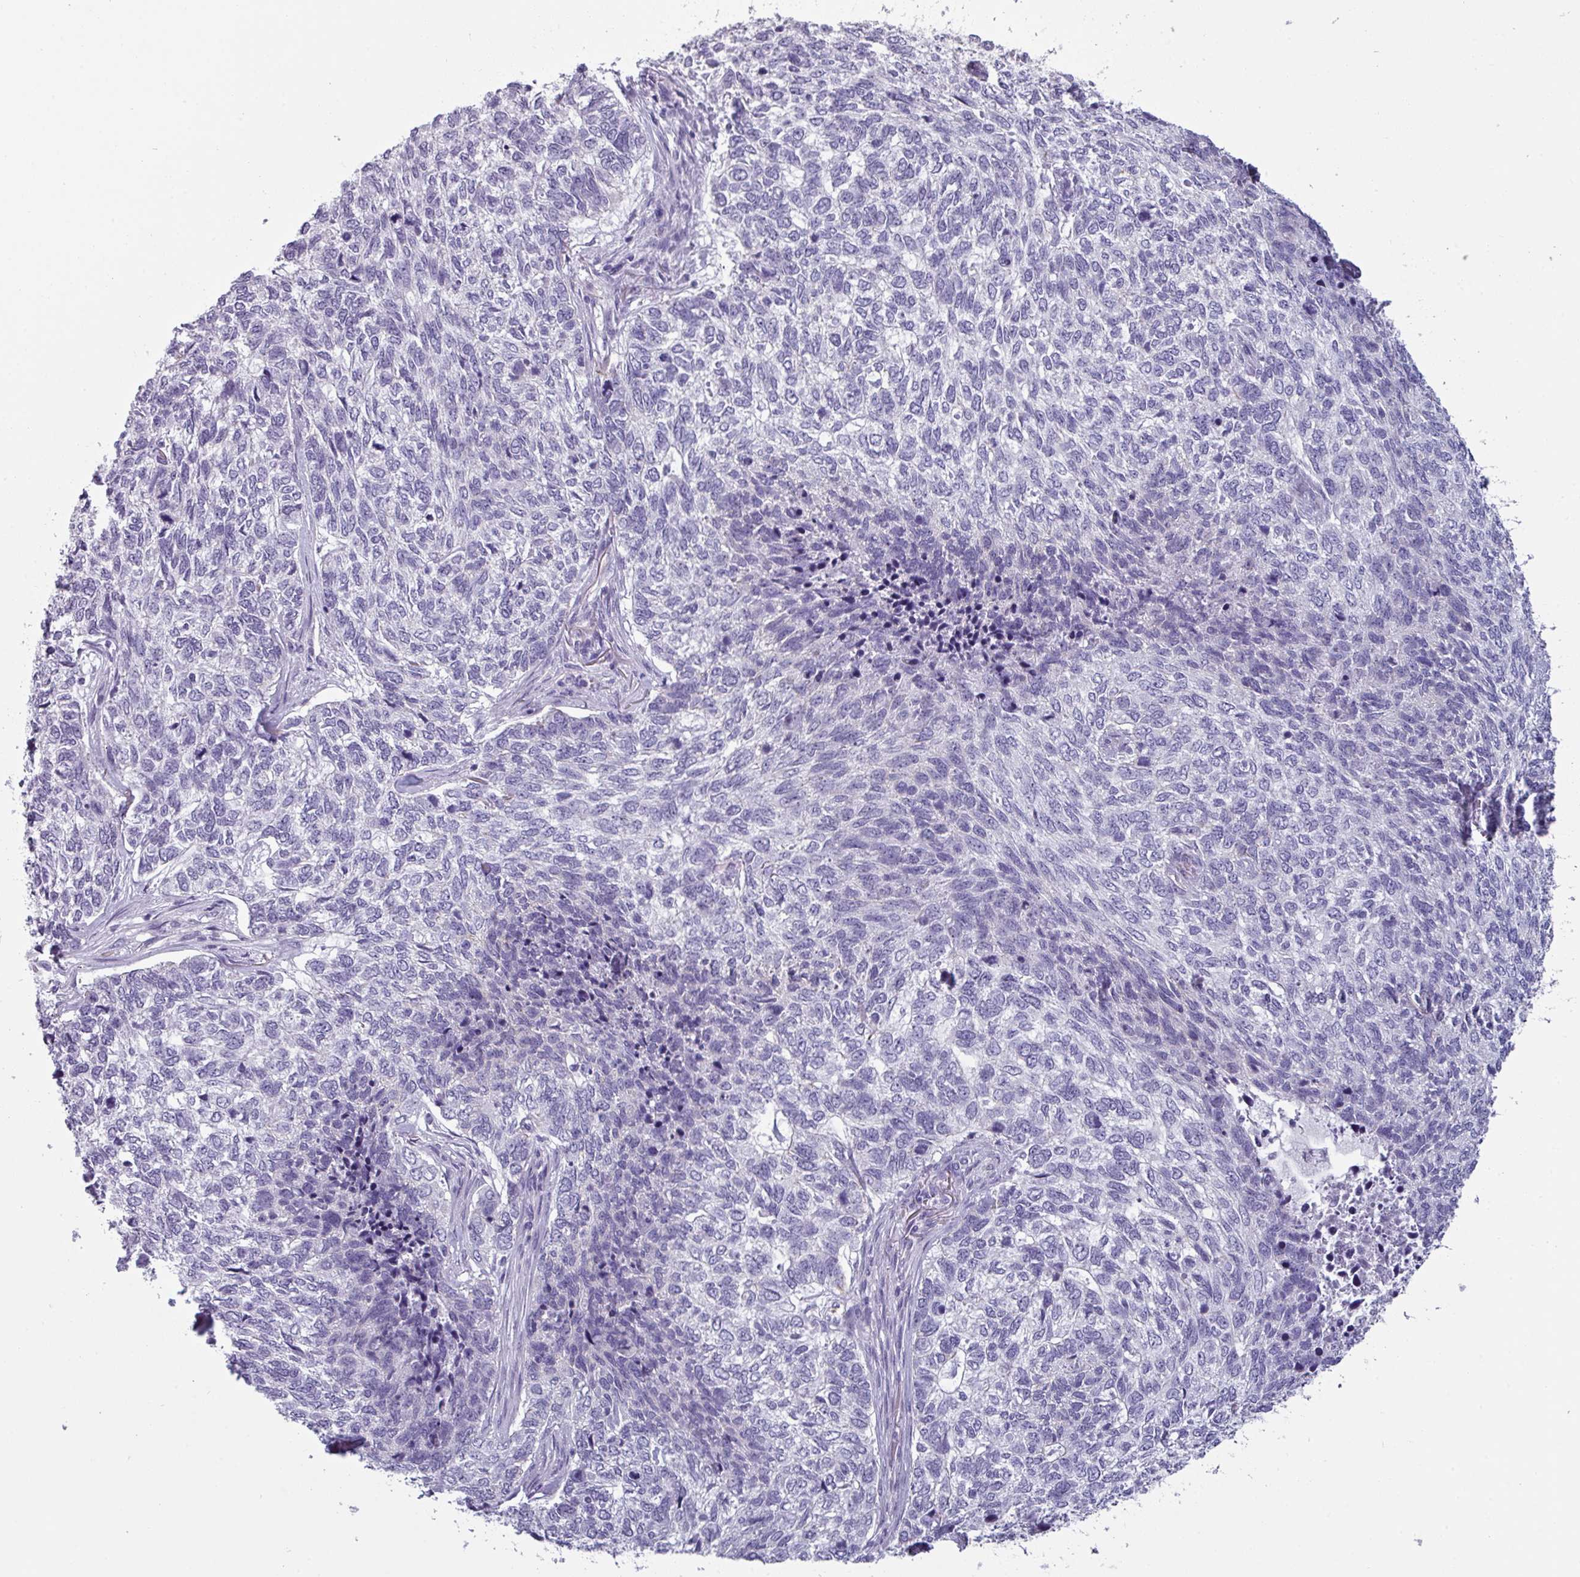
{"staining": {"intensity": "negative", "quantity": "none", "location": "none"}, "tissue": "skin cancer", "cell_type": "Tumor cells", "image_type": "cancer", "snomed": [{"axis": "morphology", "description": "Basal cell carcinoma"}, {"axis": "topography", "description": "Skin"}], "caption": "This photomicrograph is of skin basal cell carcinoma stained with immunohistochemistry (IHC) to label a protein in brown with the nuclei are counter-stained blue. There is no positivity in tumor cells.", "gene": "AREL1", "patient": {"sex": "female", "age": 65}}